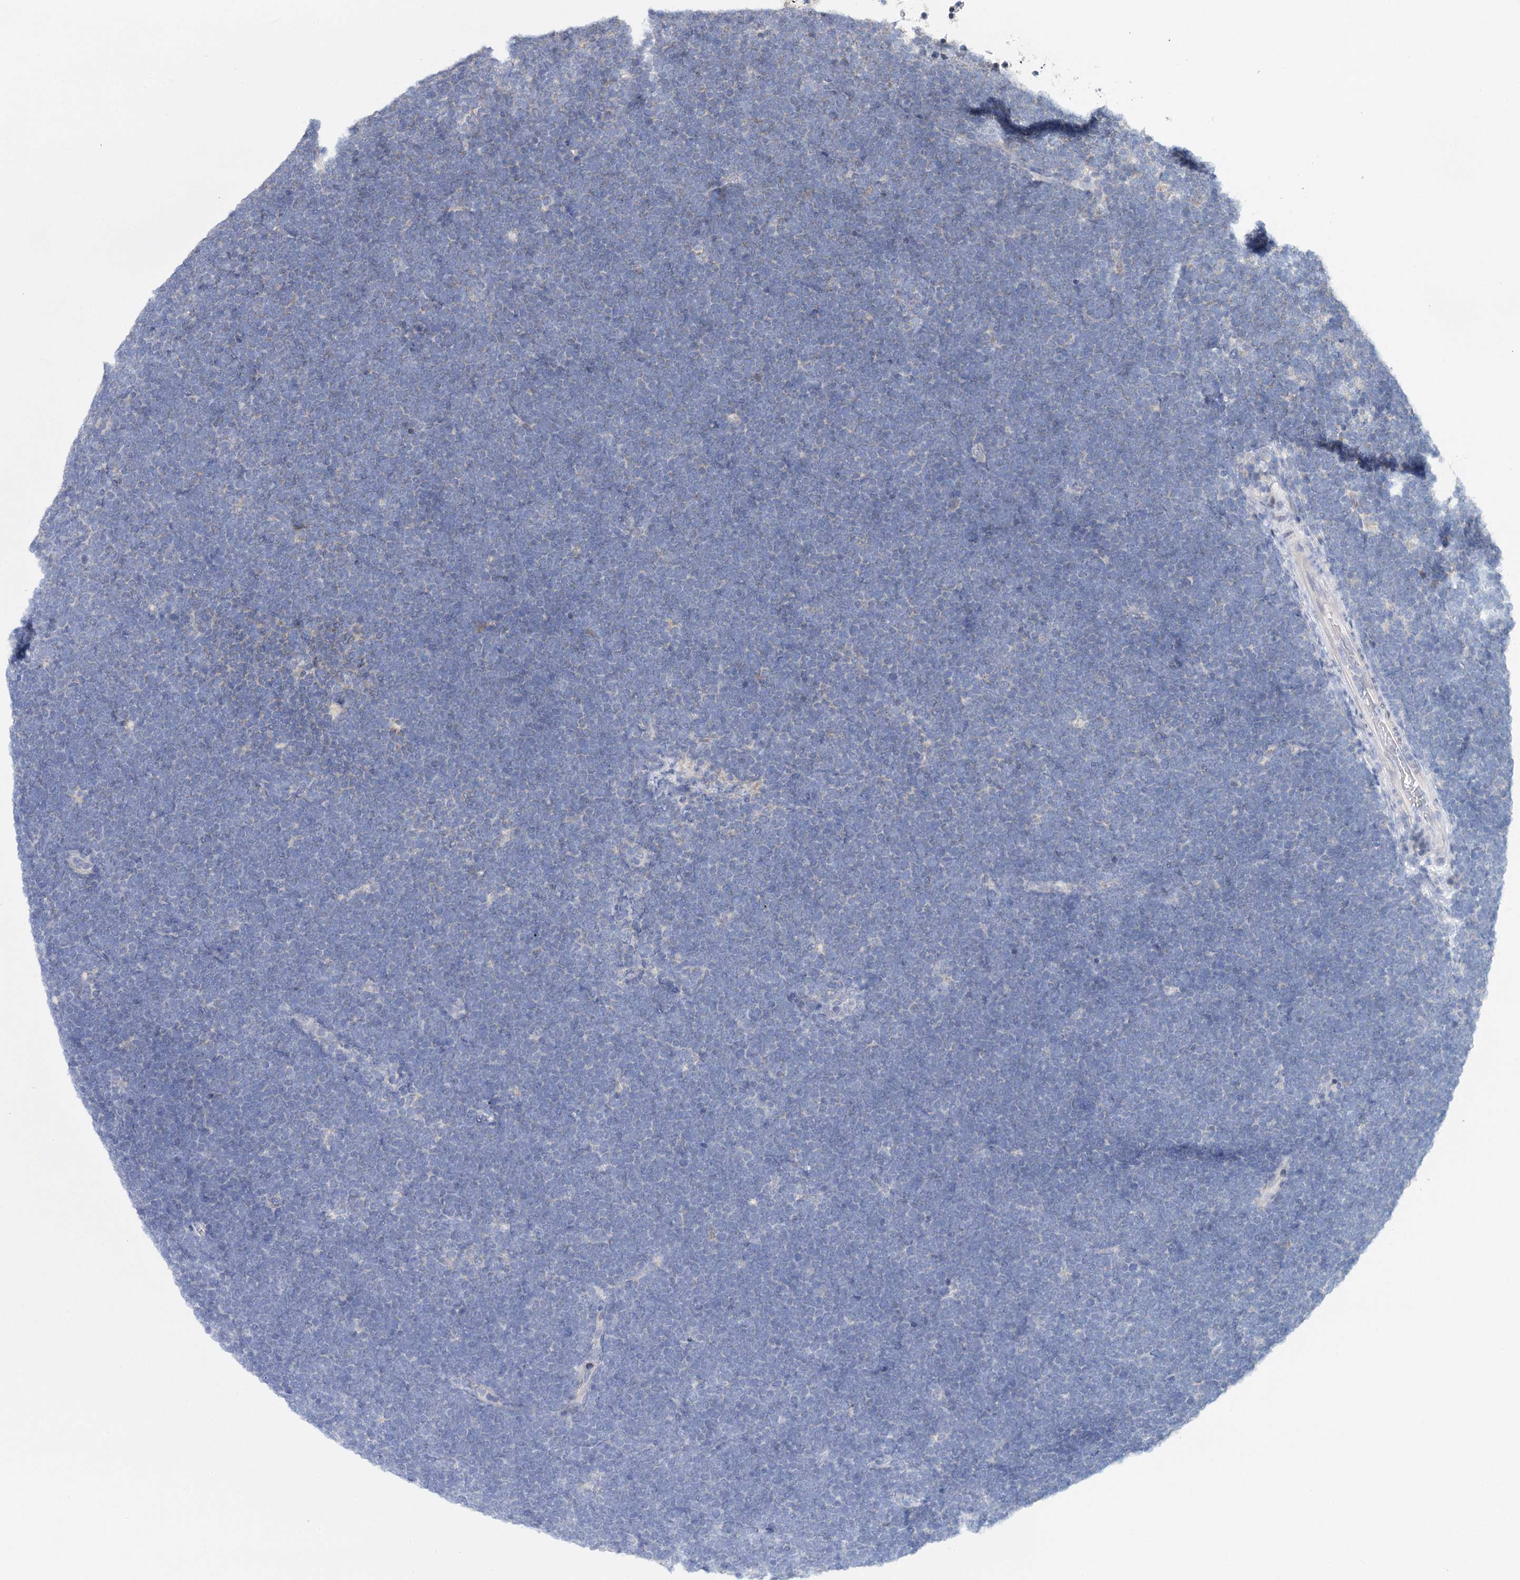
{"staining": {"intensity": "negative", "quantity": "none", "location": "none"}, "tissue": "lymphoma", "cell_type": "Tumor cells", "image_type": "cancer", "snomed": [{"axis": "morphology", "description": "Malignant lymphoma, non-Hodgkin's type, High grade"}, {"axis": "topography", "description": "Lymph node"}], "caption": "Protein analysis of lymphoma exhibits no significant expression in tumor cells.", "gene": "CFAP46", "patient": {"sex": "male", "age": 13}}